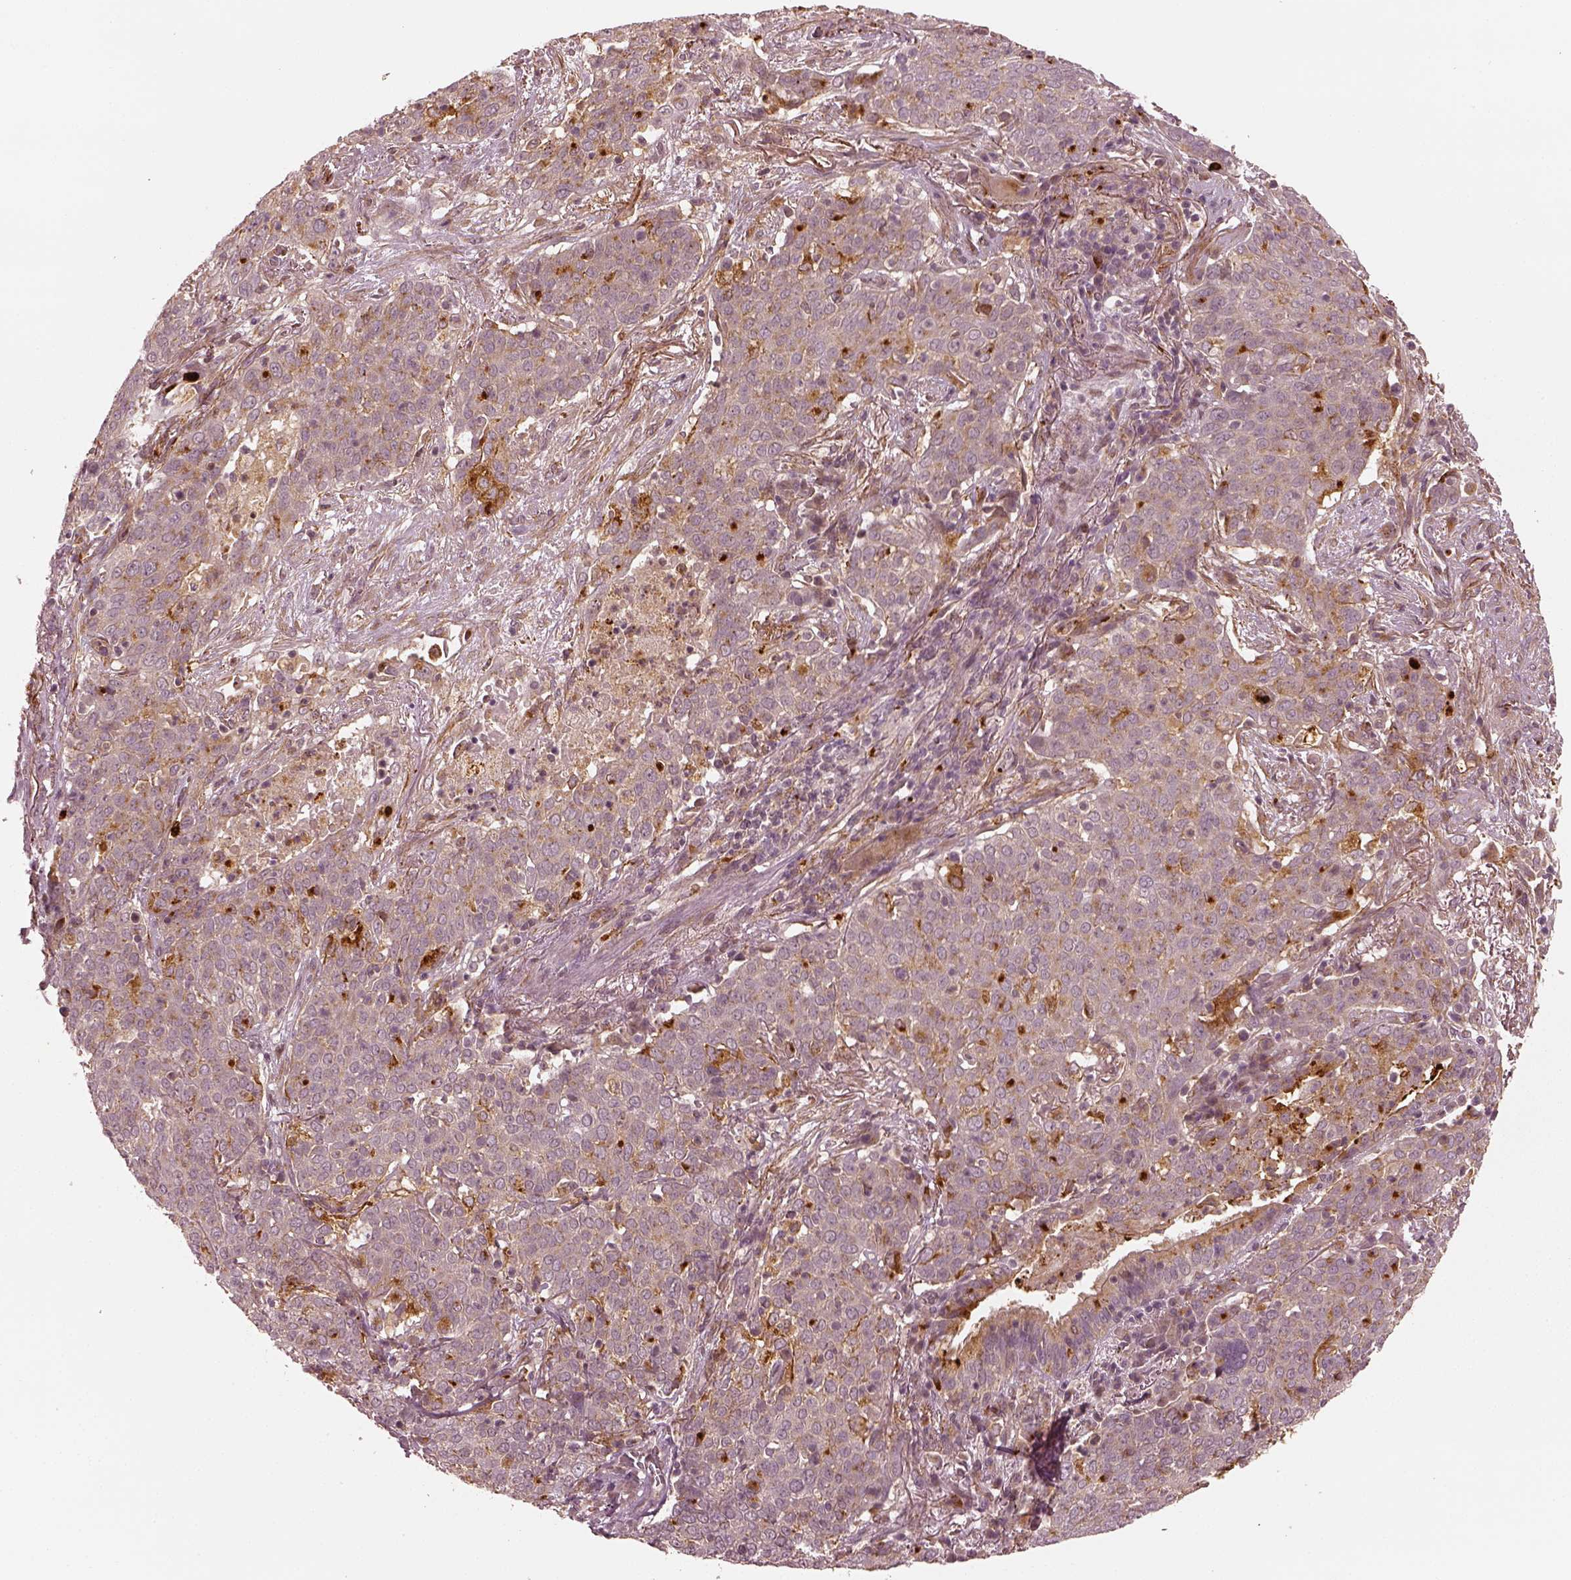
{"staining": {"intensity": "weak", "quantity": ">75%", "location": "cytoplasmic/membranous"}, "tissue": "lung cancer", "cell_type": "Tumor cells", "image_type": "cancer", "snomed": [{"axis": "morphology", "description": "Squamous cell carcinoma, NOS"}, {"axis": "topography", "description": "Lung"}], "caption": "Immunohistochemistry staining of lung cancer, which reveals low levels of weak cytoplasmic/membranous staining in about >75% of tumor cells indicating weak cytoplasmic/membranous protein expression. The staining was performed using DAB (3,3'-diaminobenzidine) (brown) for protein detection and nuclei were counterstained in hematoxylin (blue).", "gene": "SLC12A9", "patient": {"sex": "male", "age": 82}}